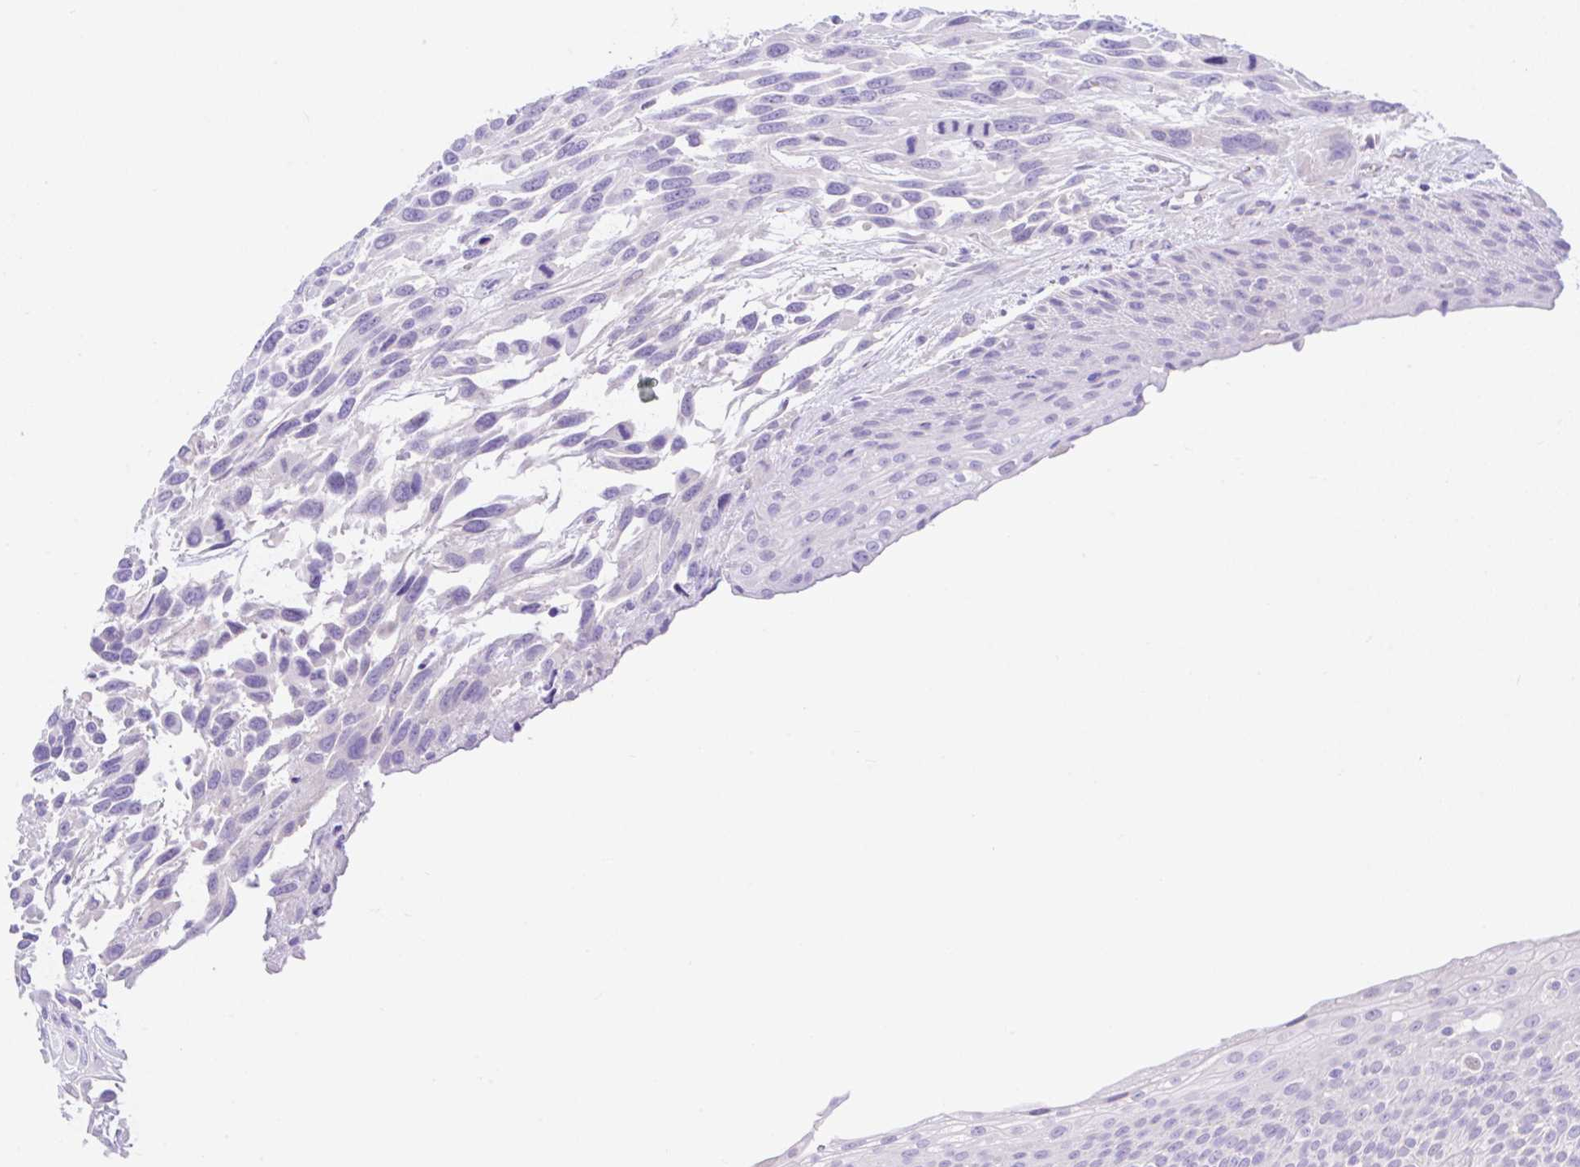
{"staining": {"intensity": "negative", "quantity": "none", "location": "none"}, "tissue": "urothelial cancer", "cell_type": "Tumor cells", "image_type": "cancer", "snomed": [{"axis": "morphology", "description": "Urothelial carcinoma, High grade"}, {"axis": "topography", "description": "Urinary bladder"}], "caption": "Immunohistochemistry (IHC) micrograph of neoplastic tissue: human high-grade urothelial carcinoma stained with DAB exhibits no significant protein positivity in tumor cells.", "gene": "ANO4", "patient": {"sex": "female", "age": 70}}